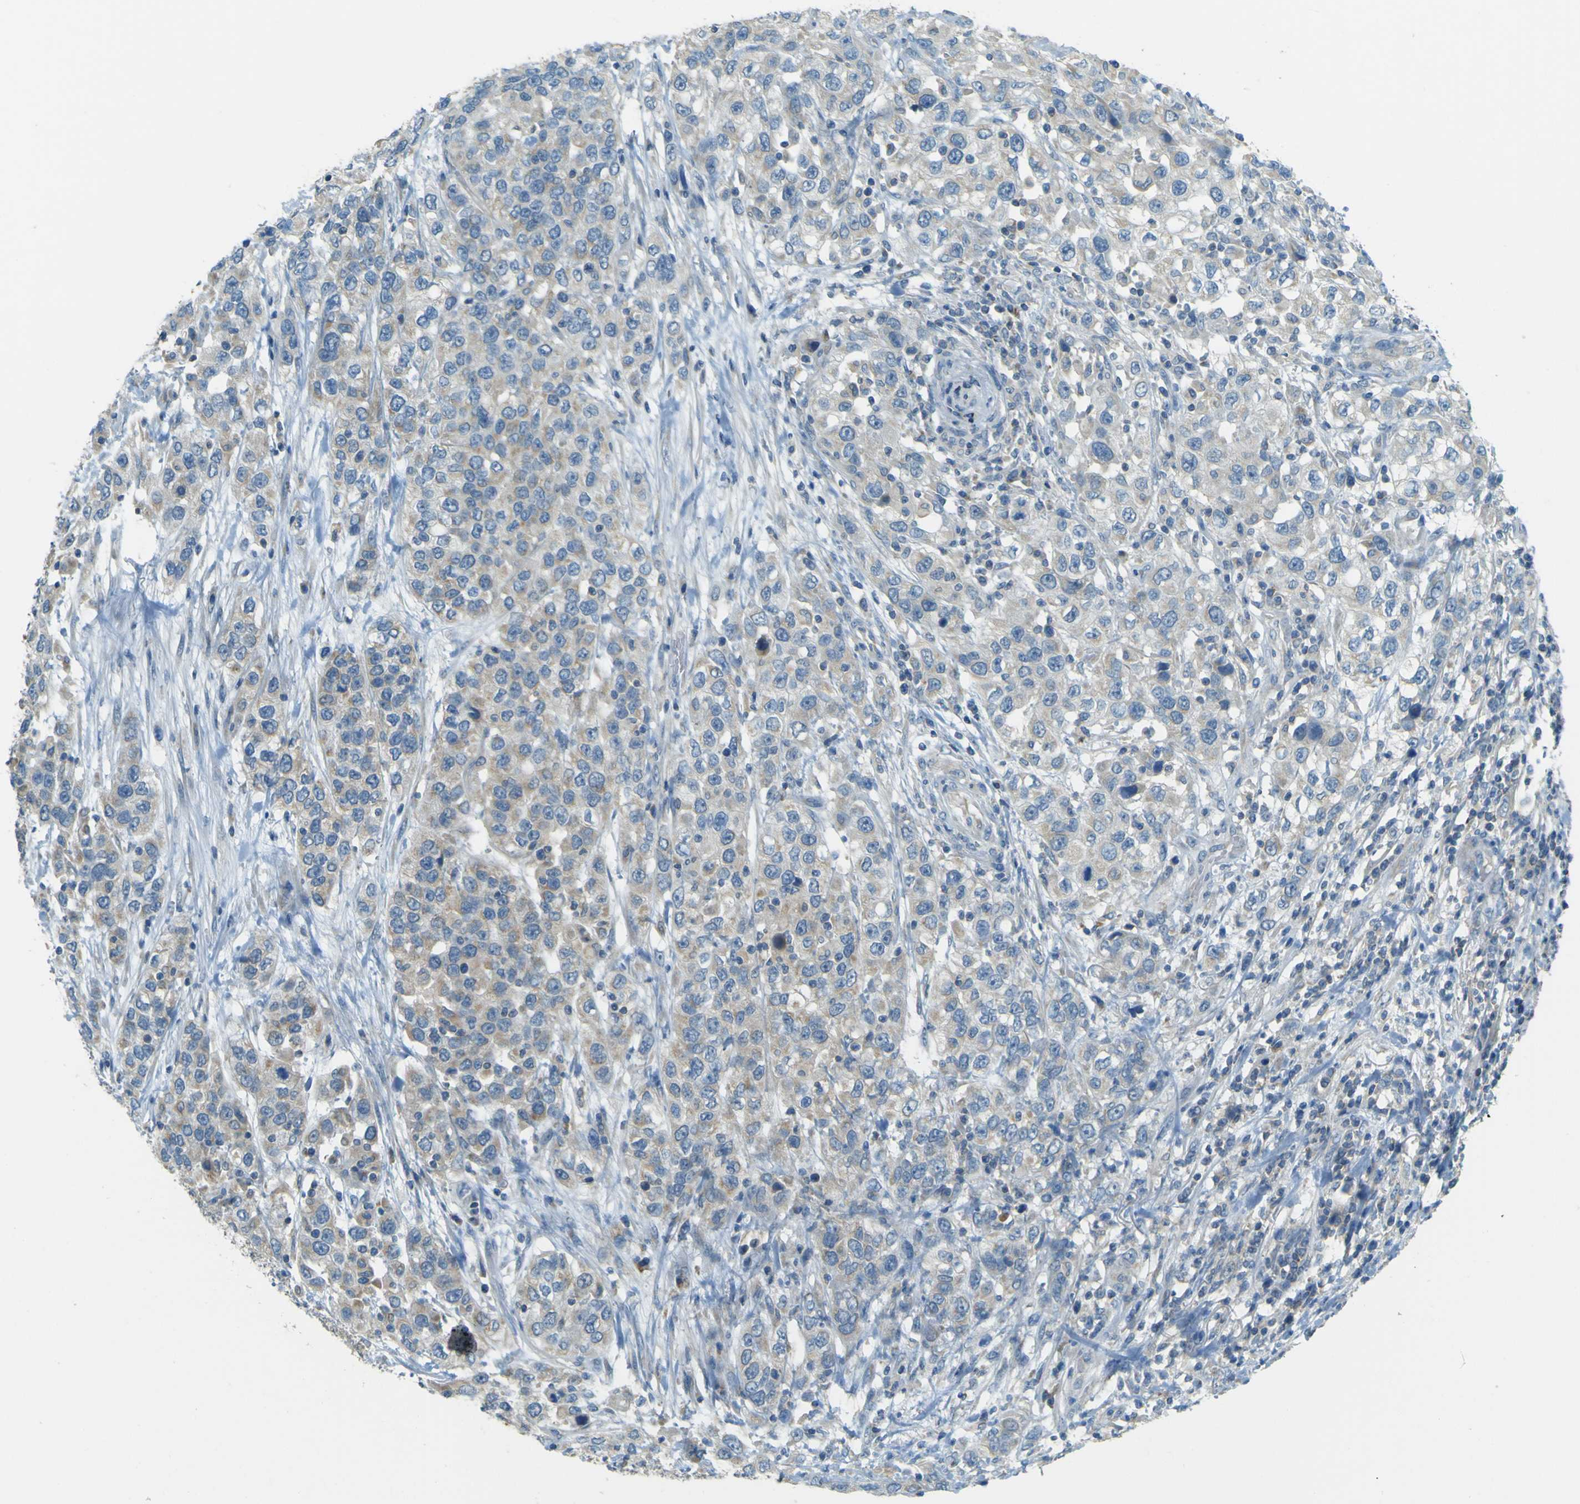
{"staining": {"intensity": "weak", "quantity": "25%-75%", "location": "cytoplasmic/membranous"}, "tissue": "urothelial cancer", "cell_type": "Tumor cells", "image_type": "cancer", "snomed": [{"axis": "morphology", "description": "Urothelial carcinoma, High grade"}, {"axis": "topography", "description": "Urinary bladder"}], "caption": "Urothelial cancer was stained to show a protein in brown. There is low levels of weak cytoplasmic/membranous expression in about 25%-75% of tumor cells.", "gene": "FKTN", "patient": {"sex": "female", "age": 80}}